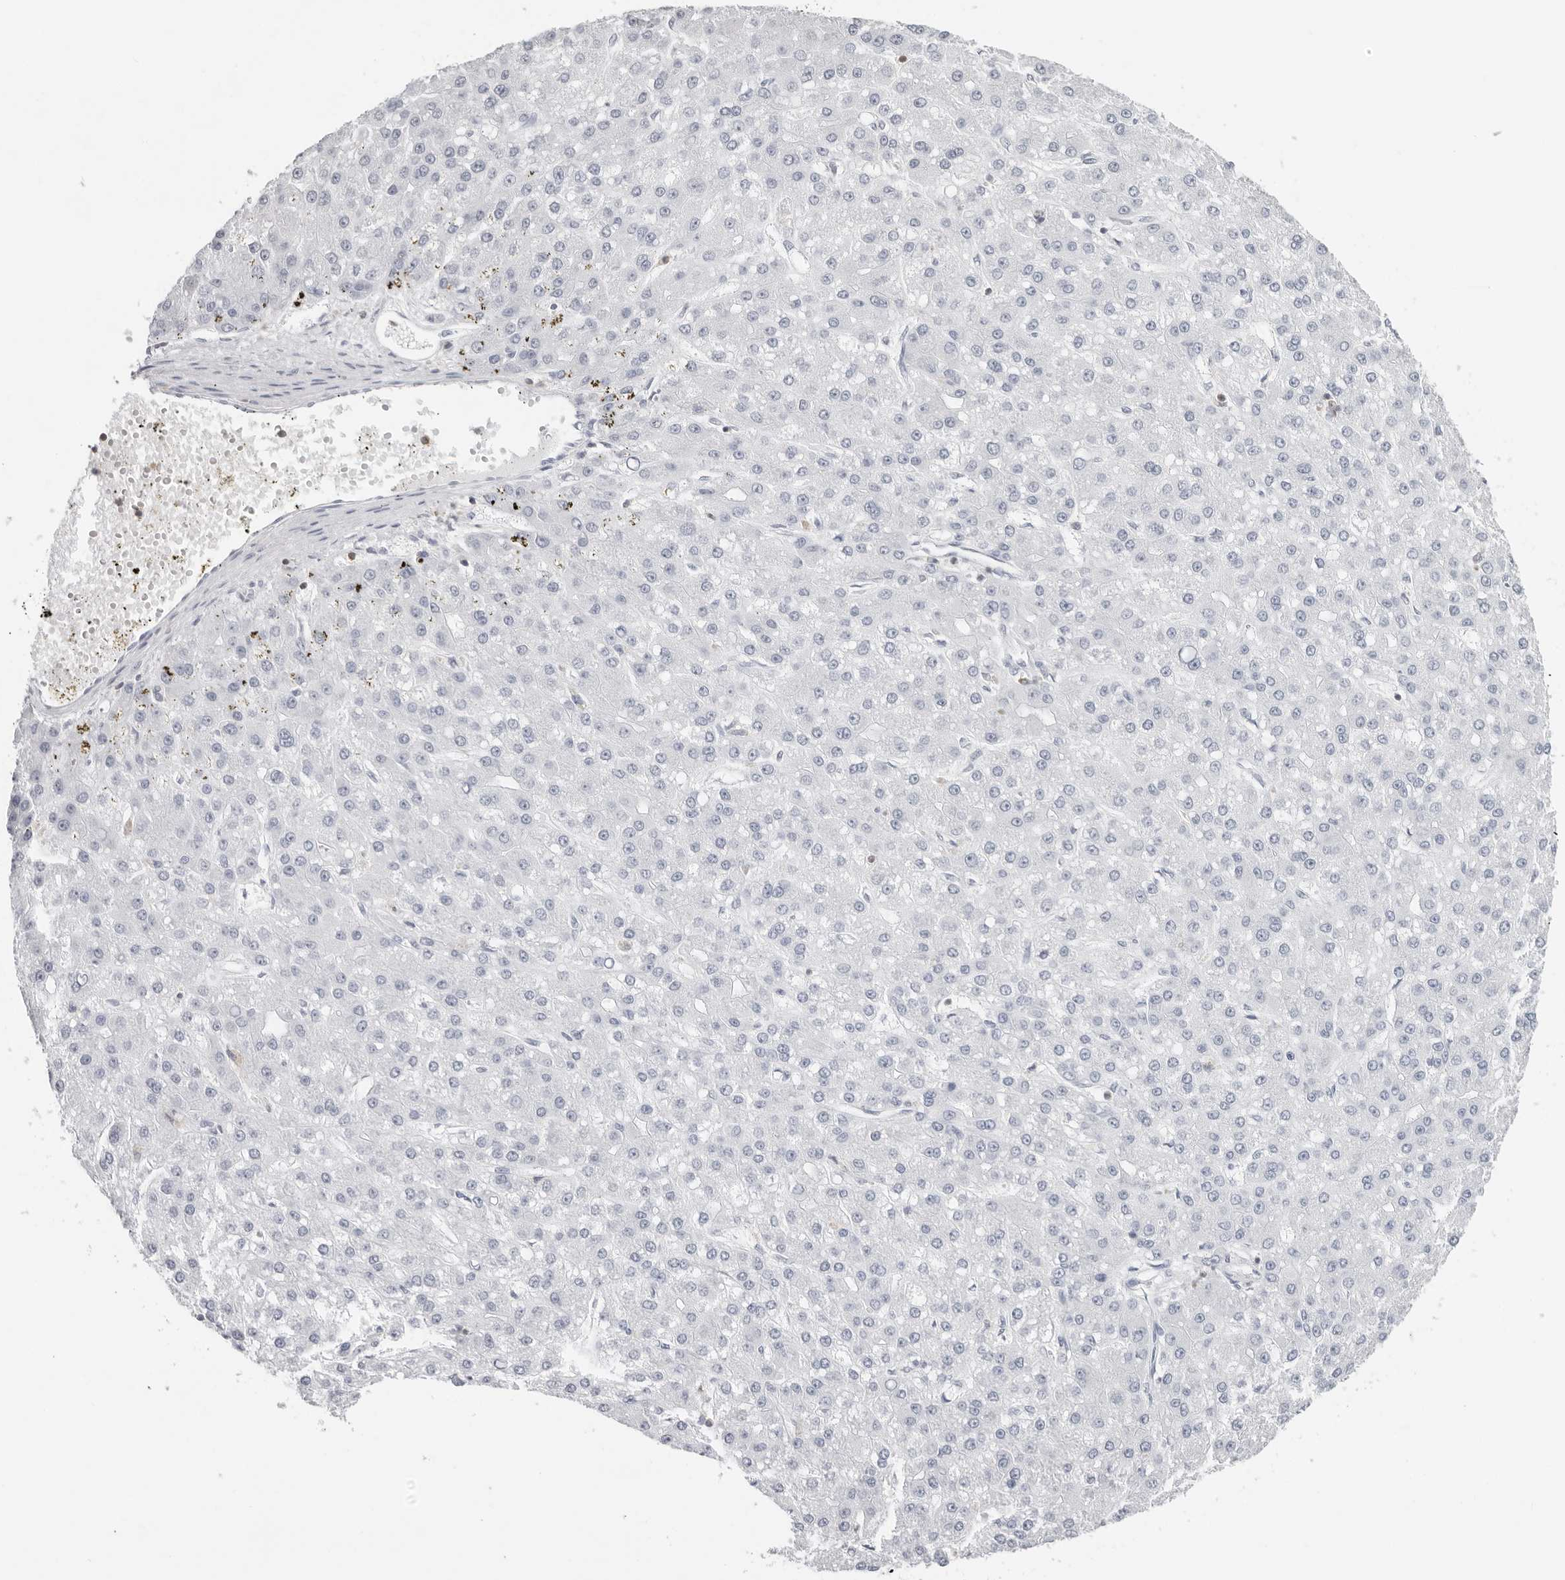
{"staining": {"intensity": "negative", "quantity": "none", "location": "none"}, "tissue": "liver cancer", "cell_type": "Tumor cells", "image_type": "cancer", "snomed": [{"axis": "morphology", "description": "Carcinoma, Hepatocellular, NOS"}, {"axis": "topography", "description": "Liver"}], "caption": "A photomicrograph of liver cancer stained for a protein shows no brown staining in tumor cells.", "gene": "FMNL1", "patient": {"sex": "male", "age": 67}}